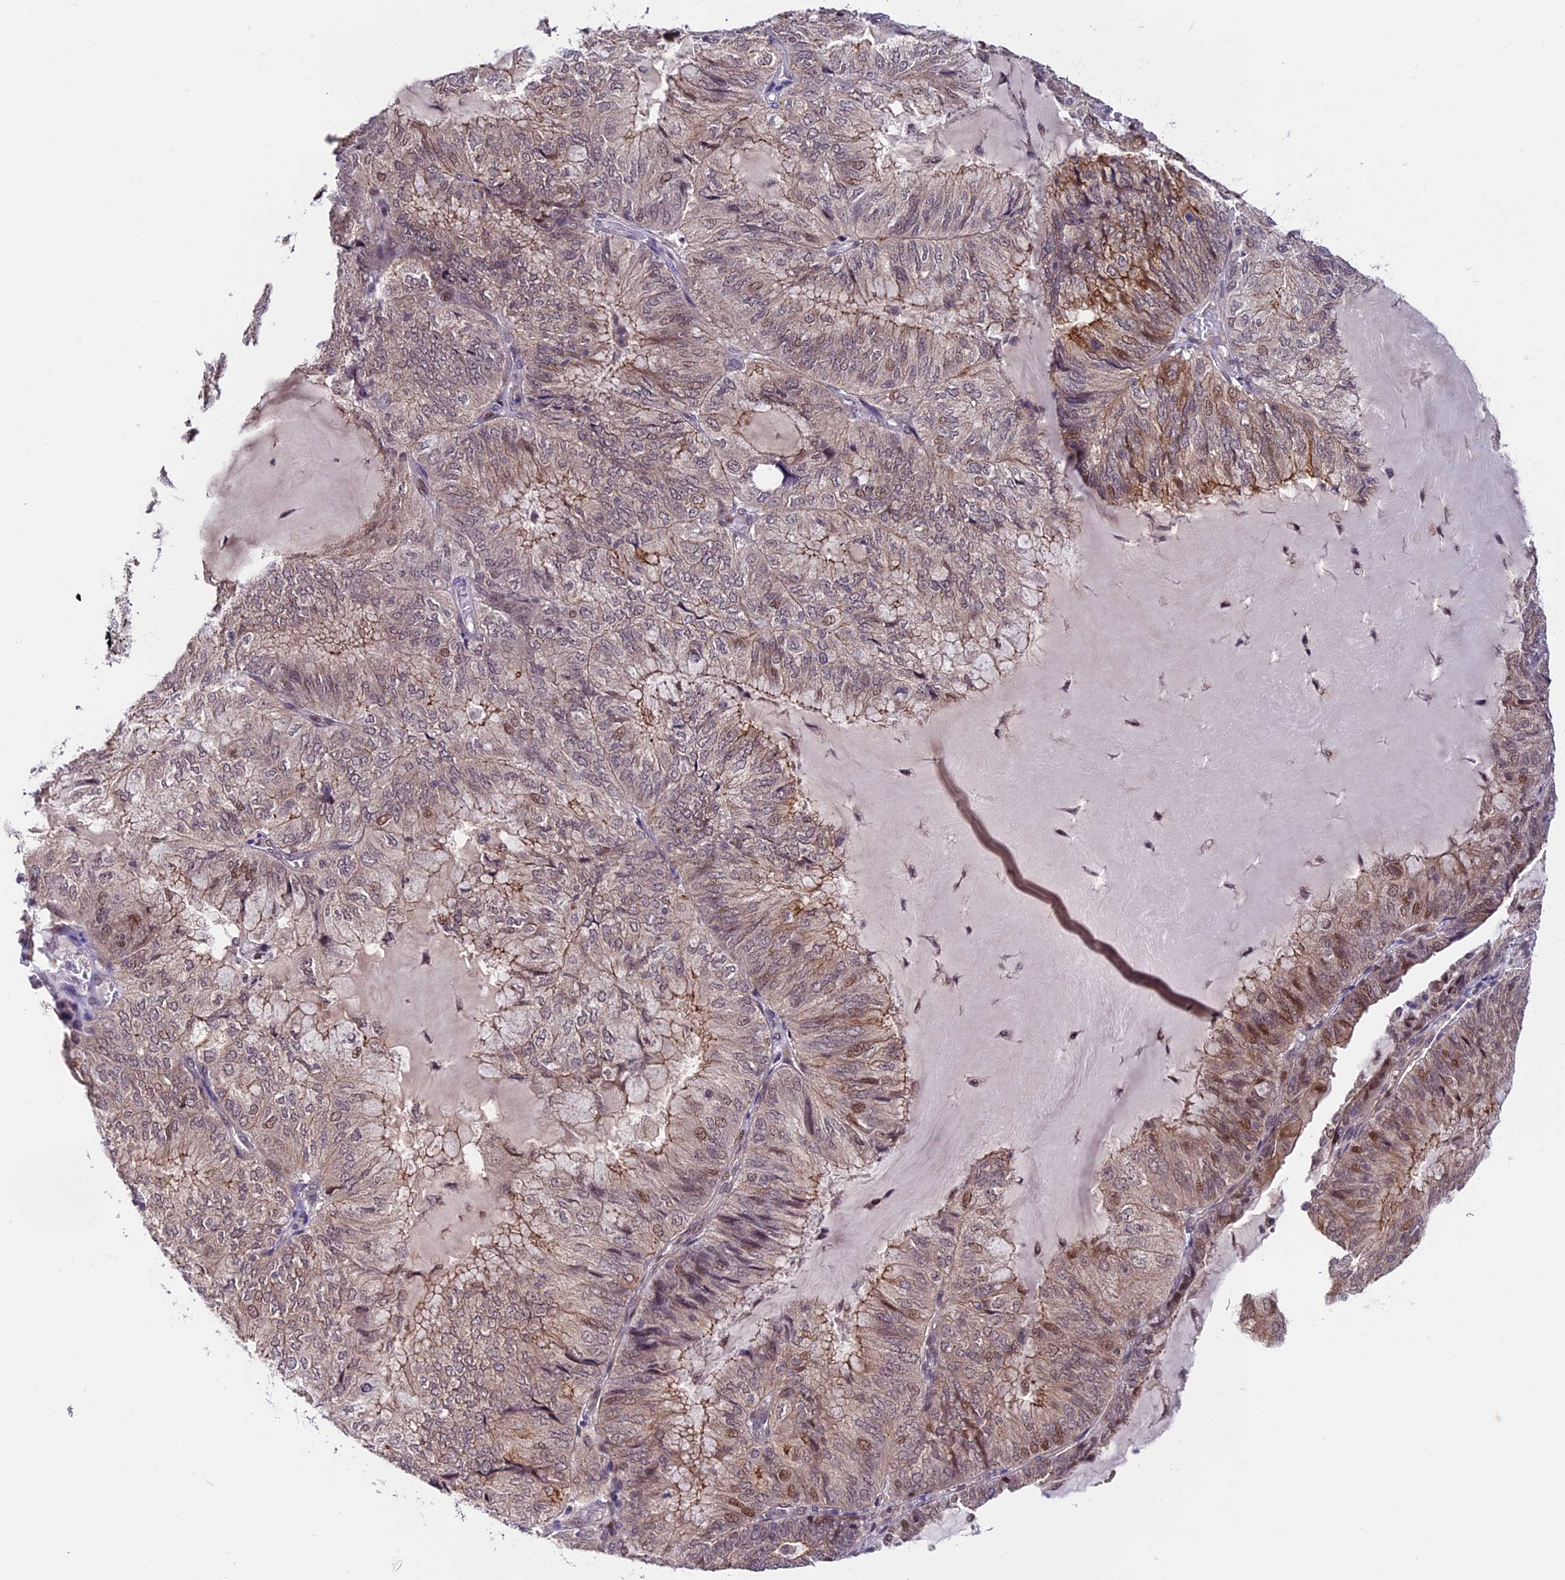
{"staining": {"intensity": "moderate", "quantity": ">75%", "location": "cytoplasmic/membranous,nuclear"}, "tissue": "endometrial cancer", "cell_type": "Tumor cells", "image_type": "cancer", "snomed": [{"axis": "morphology", "description": "Adenocarcinoma, NOS"}, {"axis": "topography", "description": "Endometrium"}], "caption": "Immunohistochemical staining of endometrial cancer (adenocarcinoma) shows medium levels of moderate cytoplasmic/membranous and nuclear protein expression in about >75% of tumor cells.", "gene": "SIPA1L3", "patient": {"sex": "female", "age": 81}}